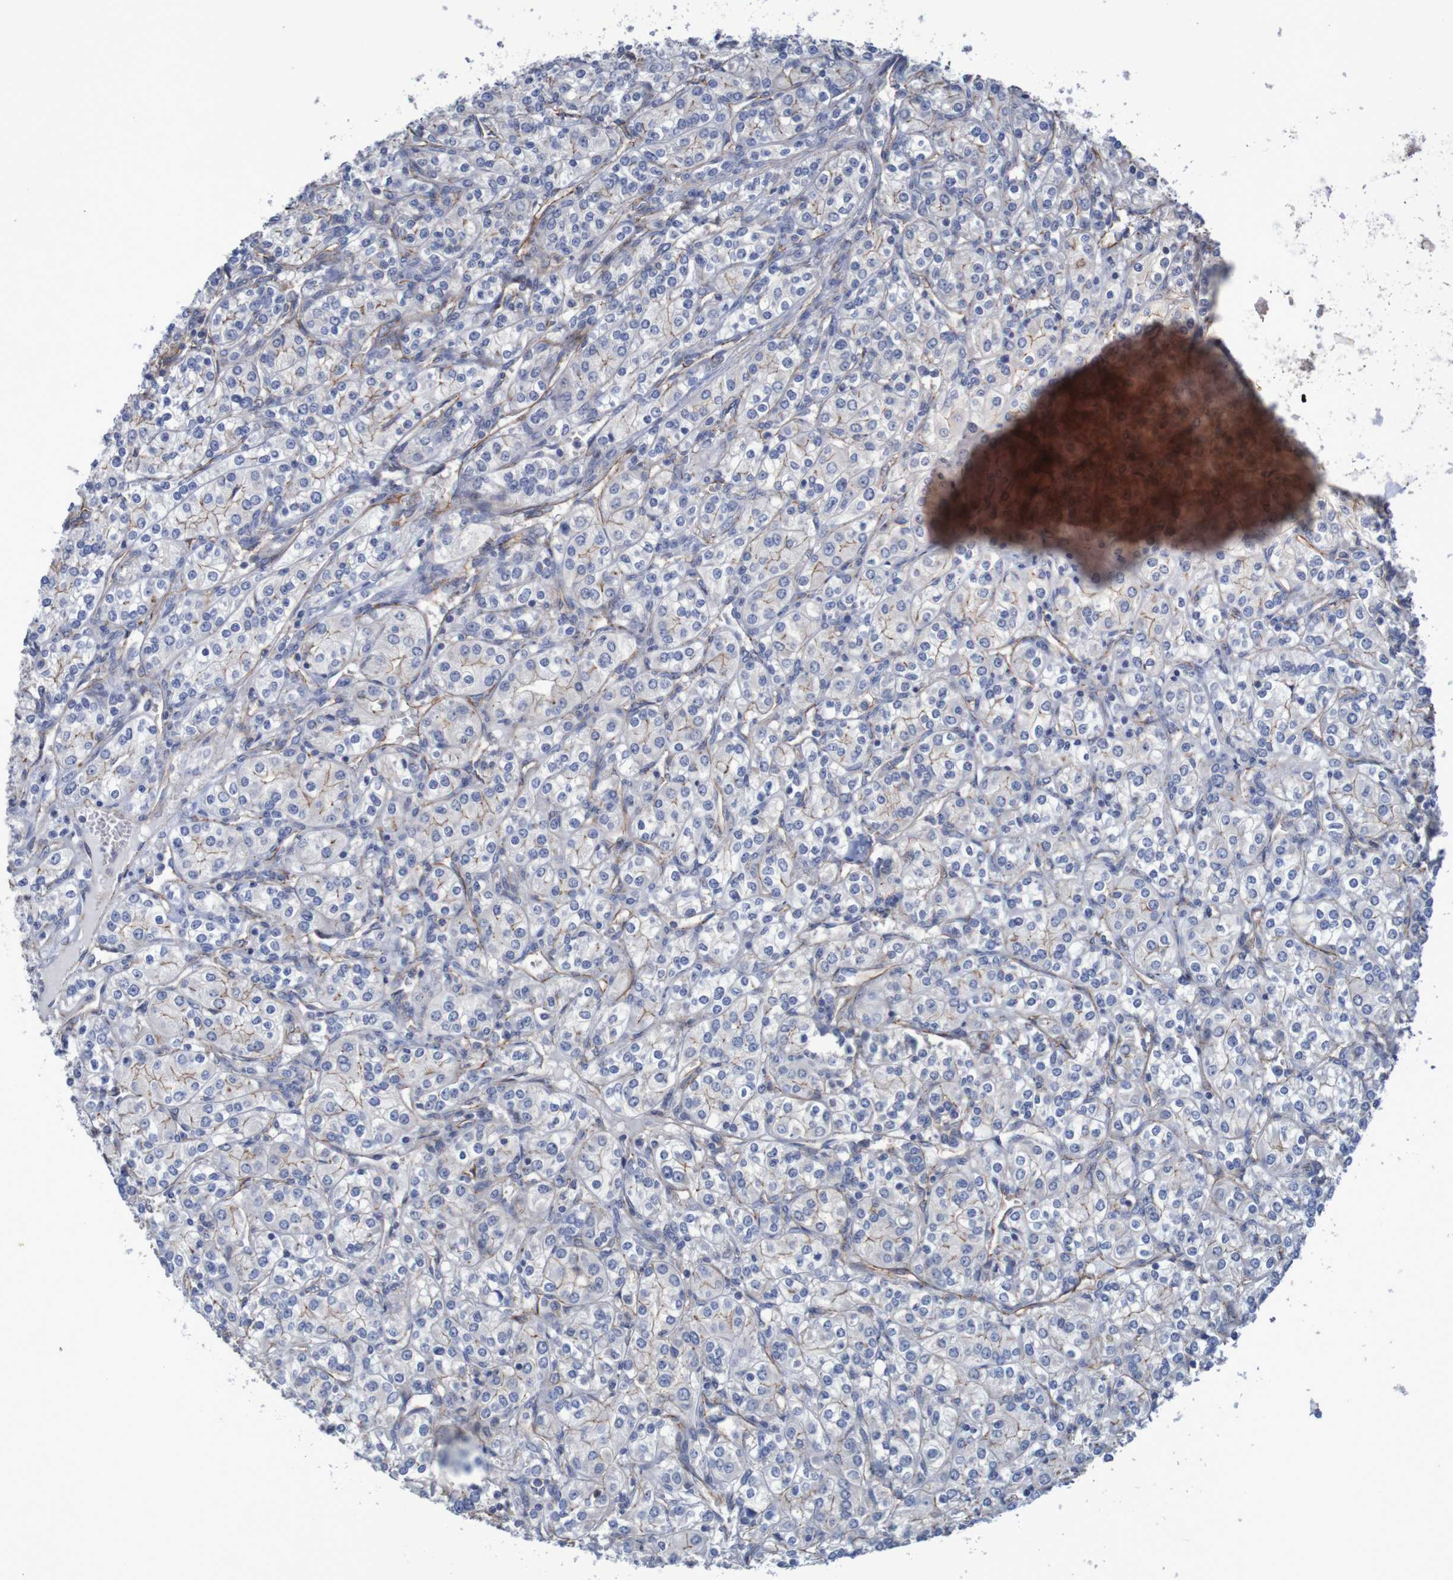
{"staining": {"intensity": "negative", "quantity": "none", "location": "none"}, "tissue": "renal cancer", "cell_type": "Tumor cells", "image_type": "cancer", "snomed": [{"axis": "morphology", "description": "Adenocarcinoma, NOS"}, {"axis": "topography", "description": "Kidney"}], "caption": "Renal adenocarcinoma stained for a protein using immunohistochemistry demonstrates no expression tumor cells.", "gene": "NECTIN2", "patient": {"sex": "male", "age": 77}}